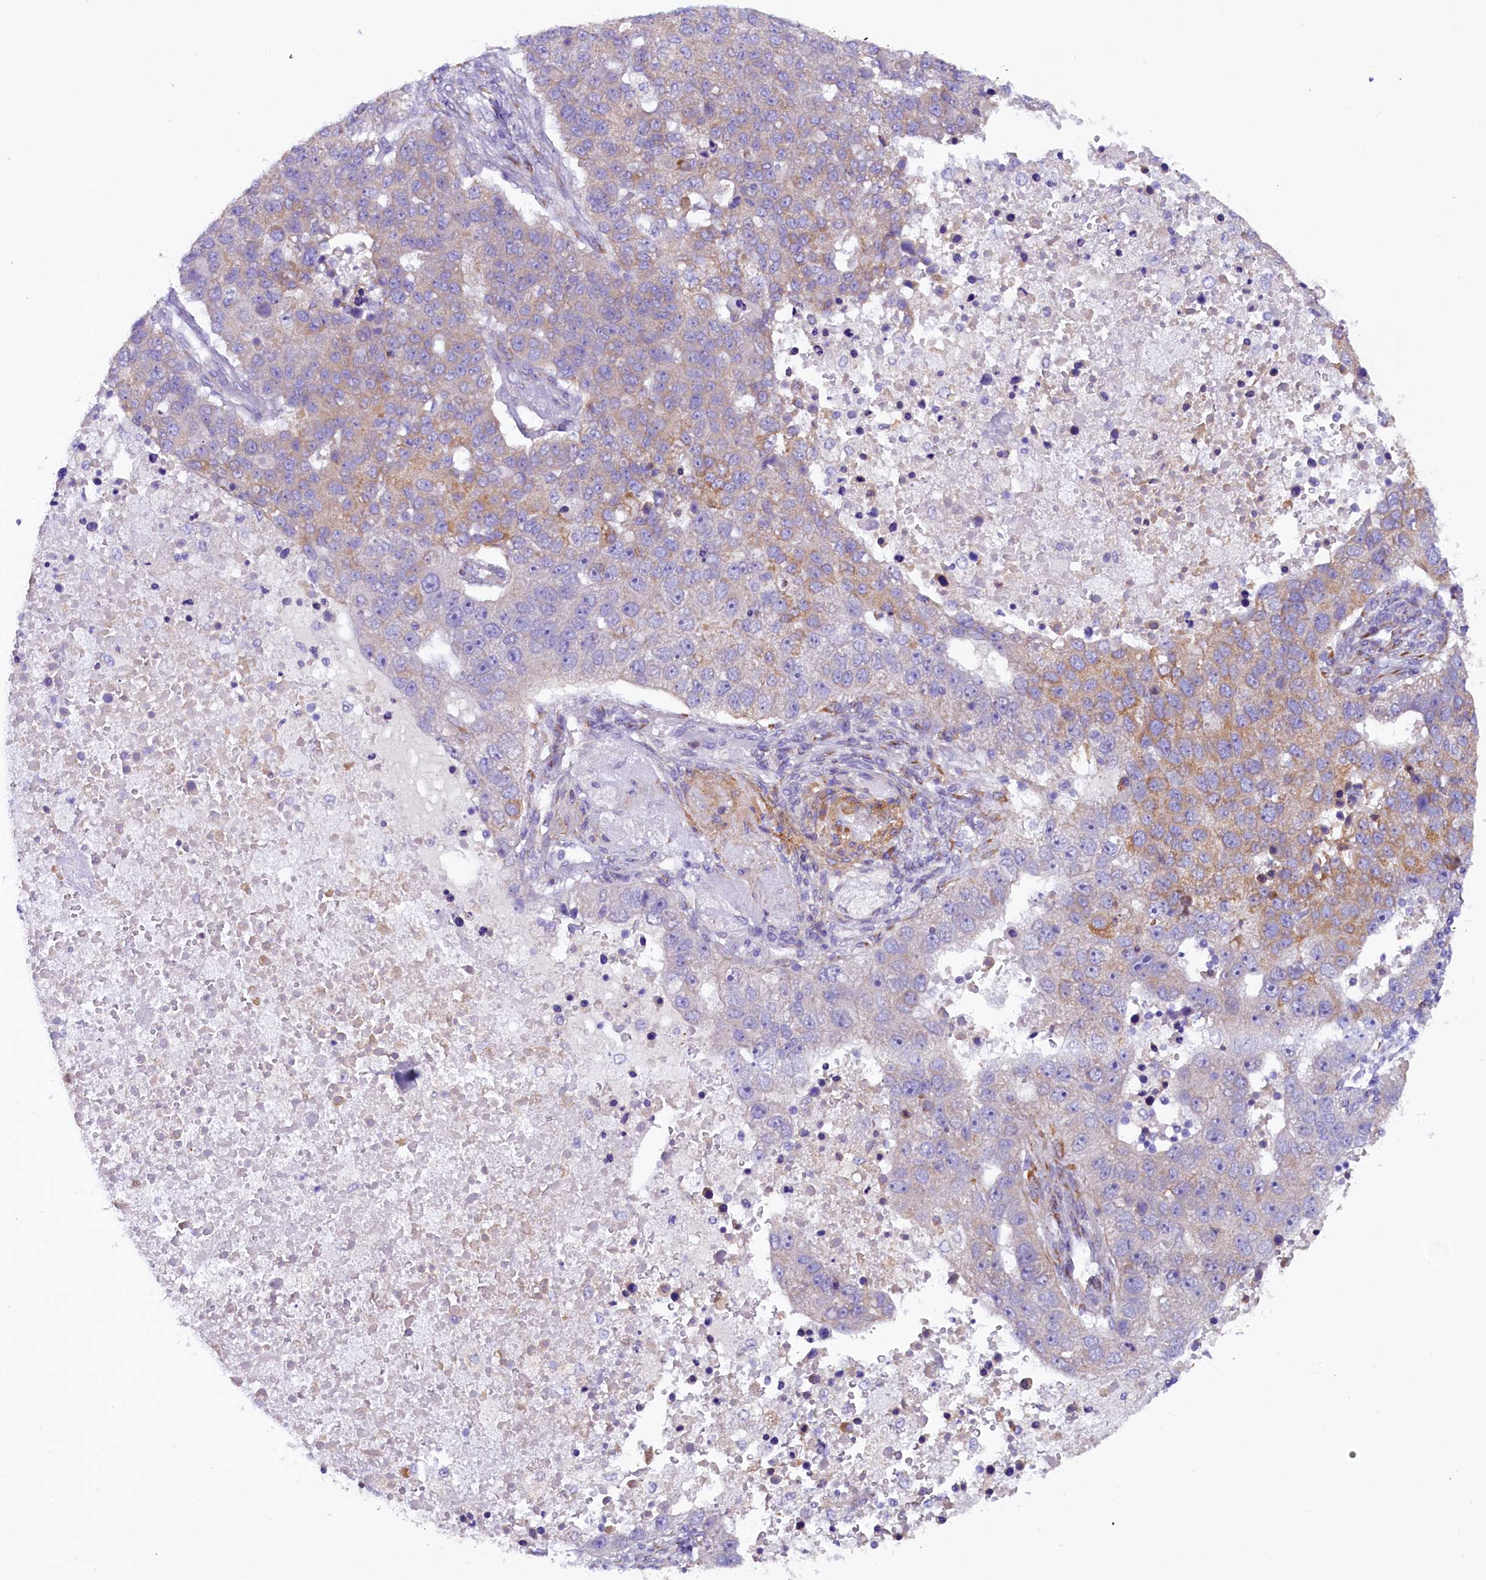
{"staining": {"intensity": "weak", "quantity": "25%-75%", "location": "cytoplasmic/membranous"}, "tissue": "pancreatic cancer", "cell_type": "Tumor cells", "image_type": "cancer", "snomed": [{"axis": "morphology", "description": "Adenocarcinoma, NOS"}, {"axis": "topography", "description": "Pancreas"}], "caption": "This is an image of IHC staining of pancreatic adenocarcinoma, which shows weak staining in the cytoplasmic/membranous of tumor cells.", "gene": "SSC5D", "patient": {"sex": "female", "age": 61}}